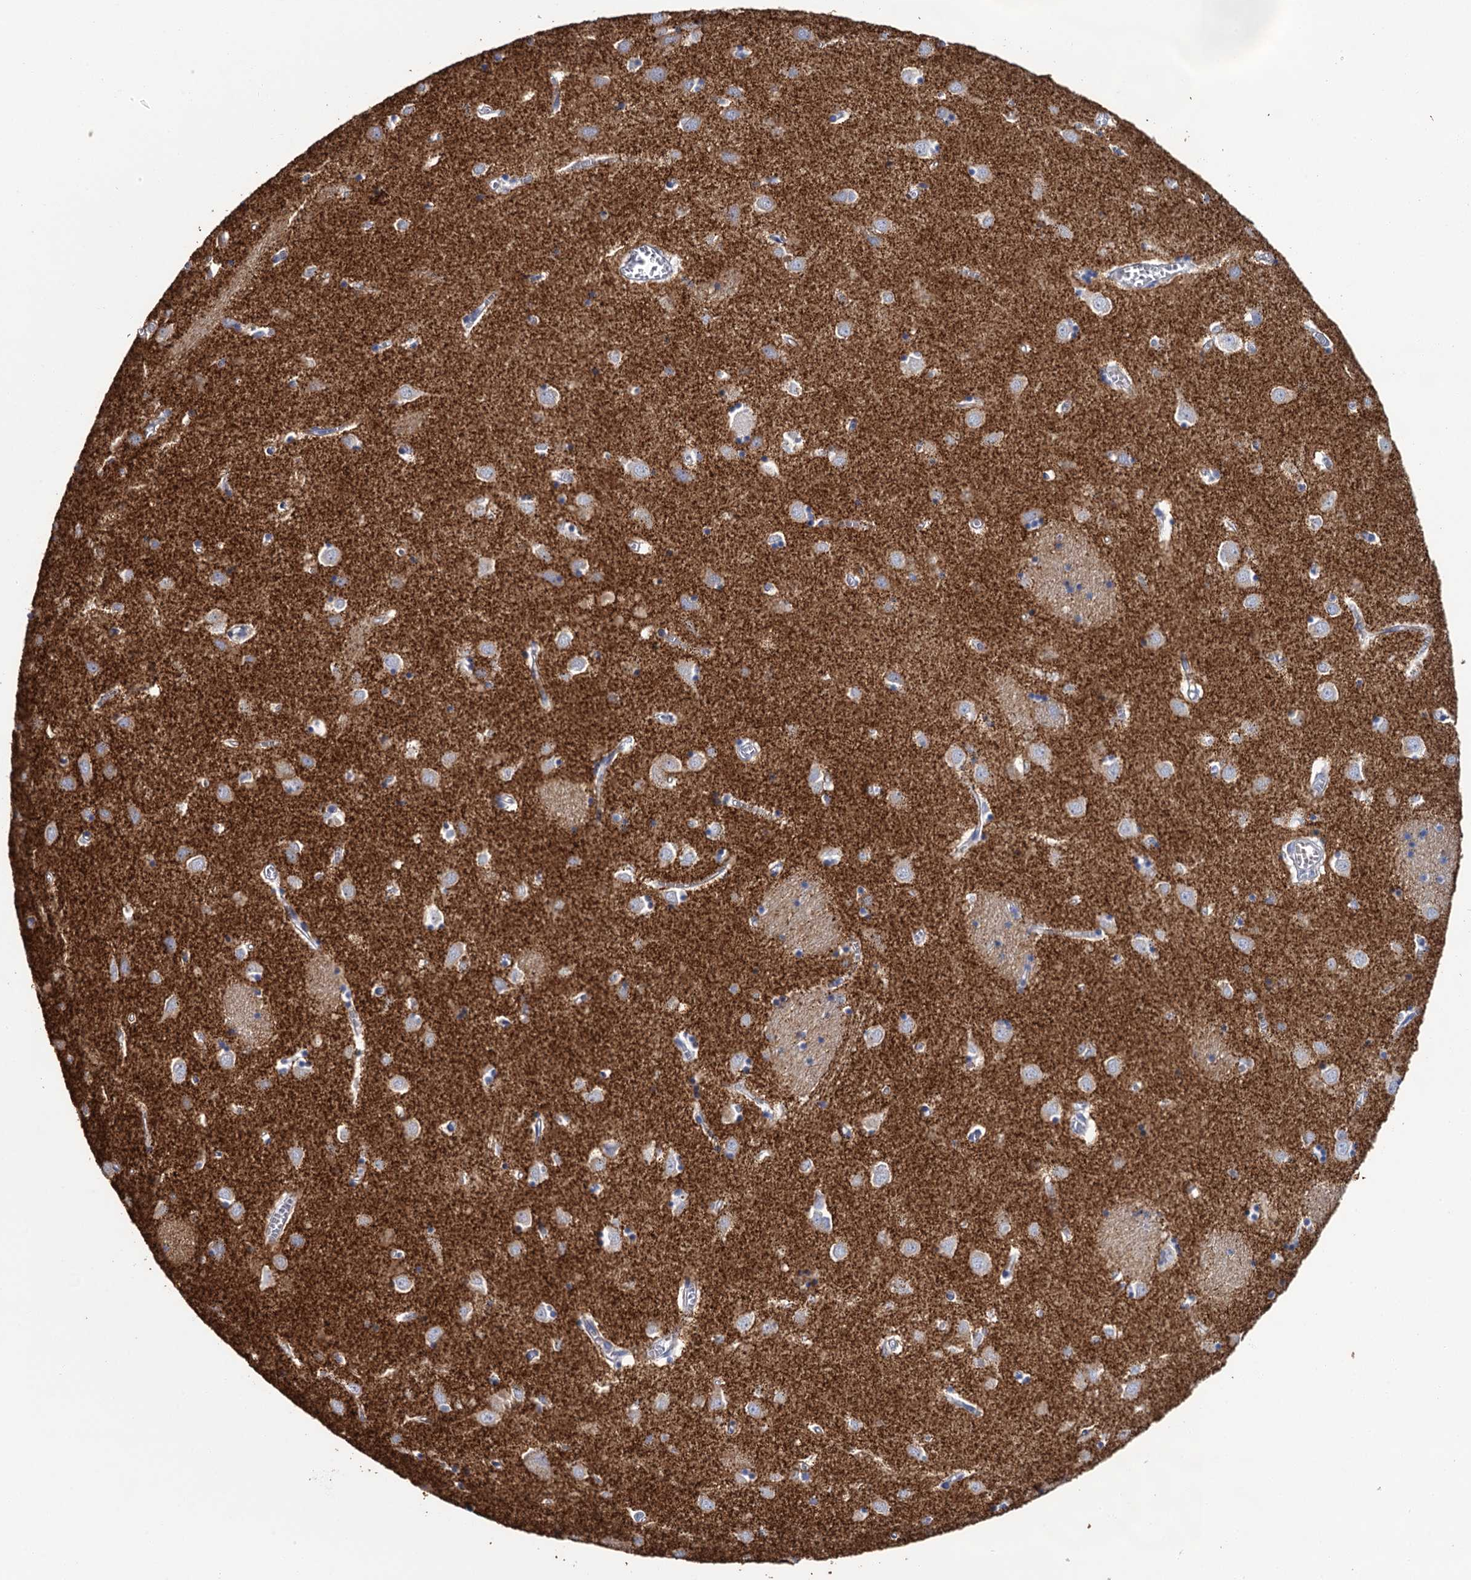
{"staining": {"intensity": "weak", "quantity": "<25%", "location": "cytoplasmic/membranous"}, "tissue": "caudate", "cell_type": "Glial cells", "image_type": "normal", "snomed": [{"axis": "morphology", "description": "Normal tissue, NOS"}, {"axis": "topography", "description": "Lateral ventricle wall"}], "caption": "Histopathology image shows no protein expression in glial cells of normal caudate. (DAB (3,3'-diaminobenzidine) immunohistochemistry (IHC) visualized using brightfield microscopy, high magnification).", "gene": "SNCB", "patient": {"sex": "male", "age": 70}}